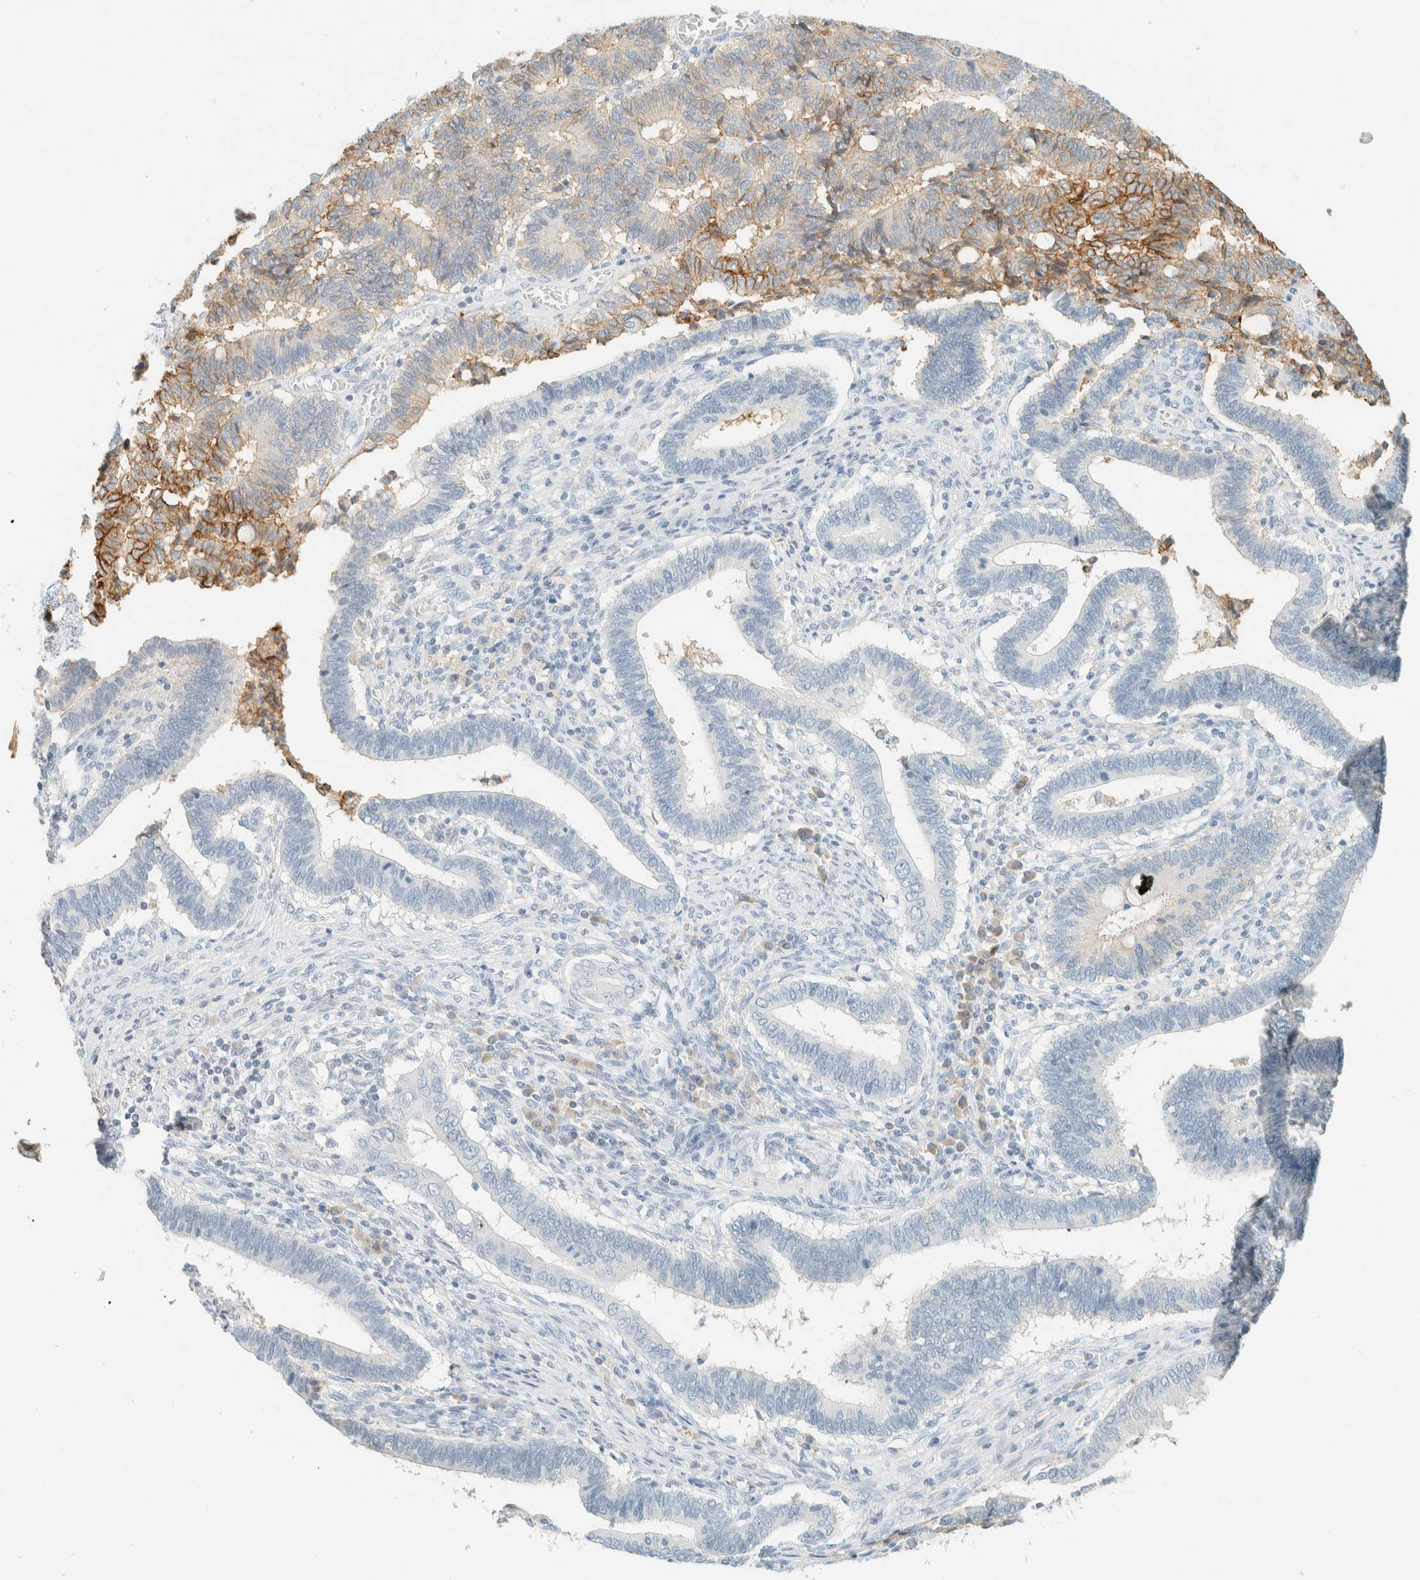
{"staining": {"intensity": "moderate", "quantity": "<25%", "location": "cytoplasmic/membranous"}, "tissue": "cervical cancer", "cell_type": "Tumor cells", "image_type": "cancer", "snomed": [{"axis": "morphology", "description": "Adenocarcinoma, NOS"}, {"axis": "topography", "description": "Cervix"}], "caption": "An IHC photomicrograph of neoplastic tissue is shown. Protein staining in brown labels moderate cytoplasmic/membranous positivity in cervical adenocarcinoma within tumor cells.", "gene": "GPA33", "patient": {"sex": "female", "age": 44}}